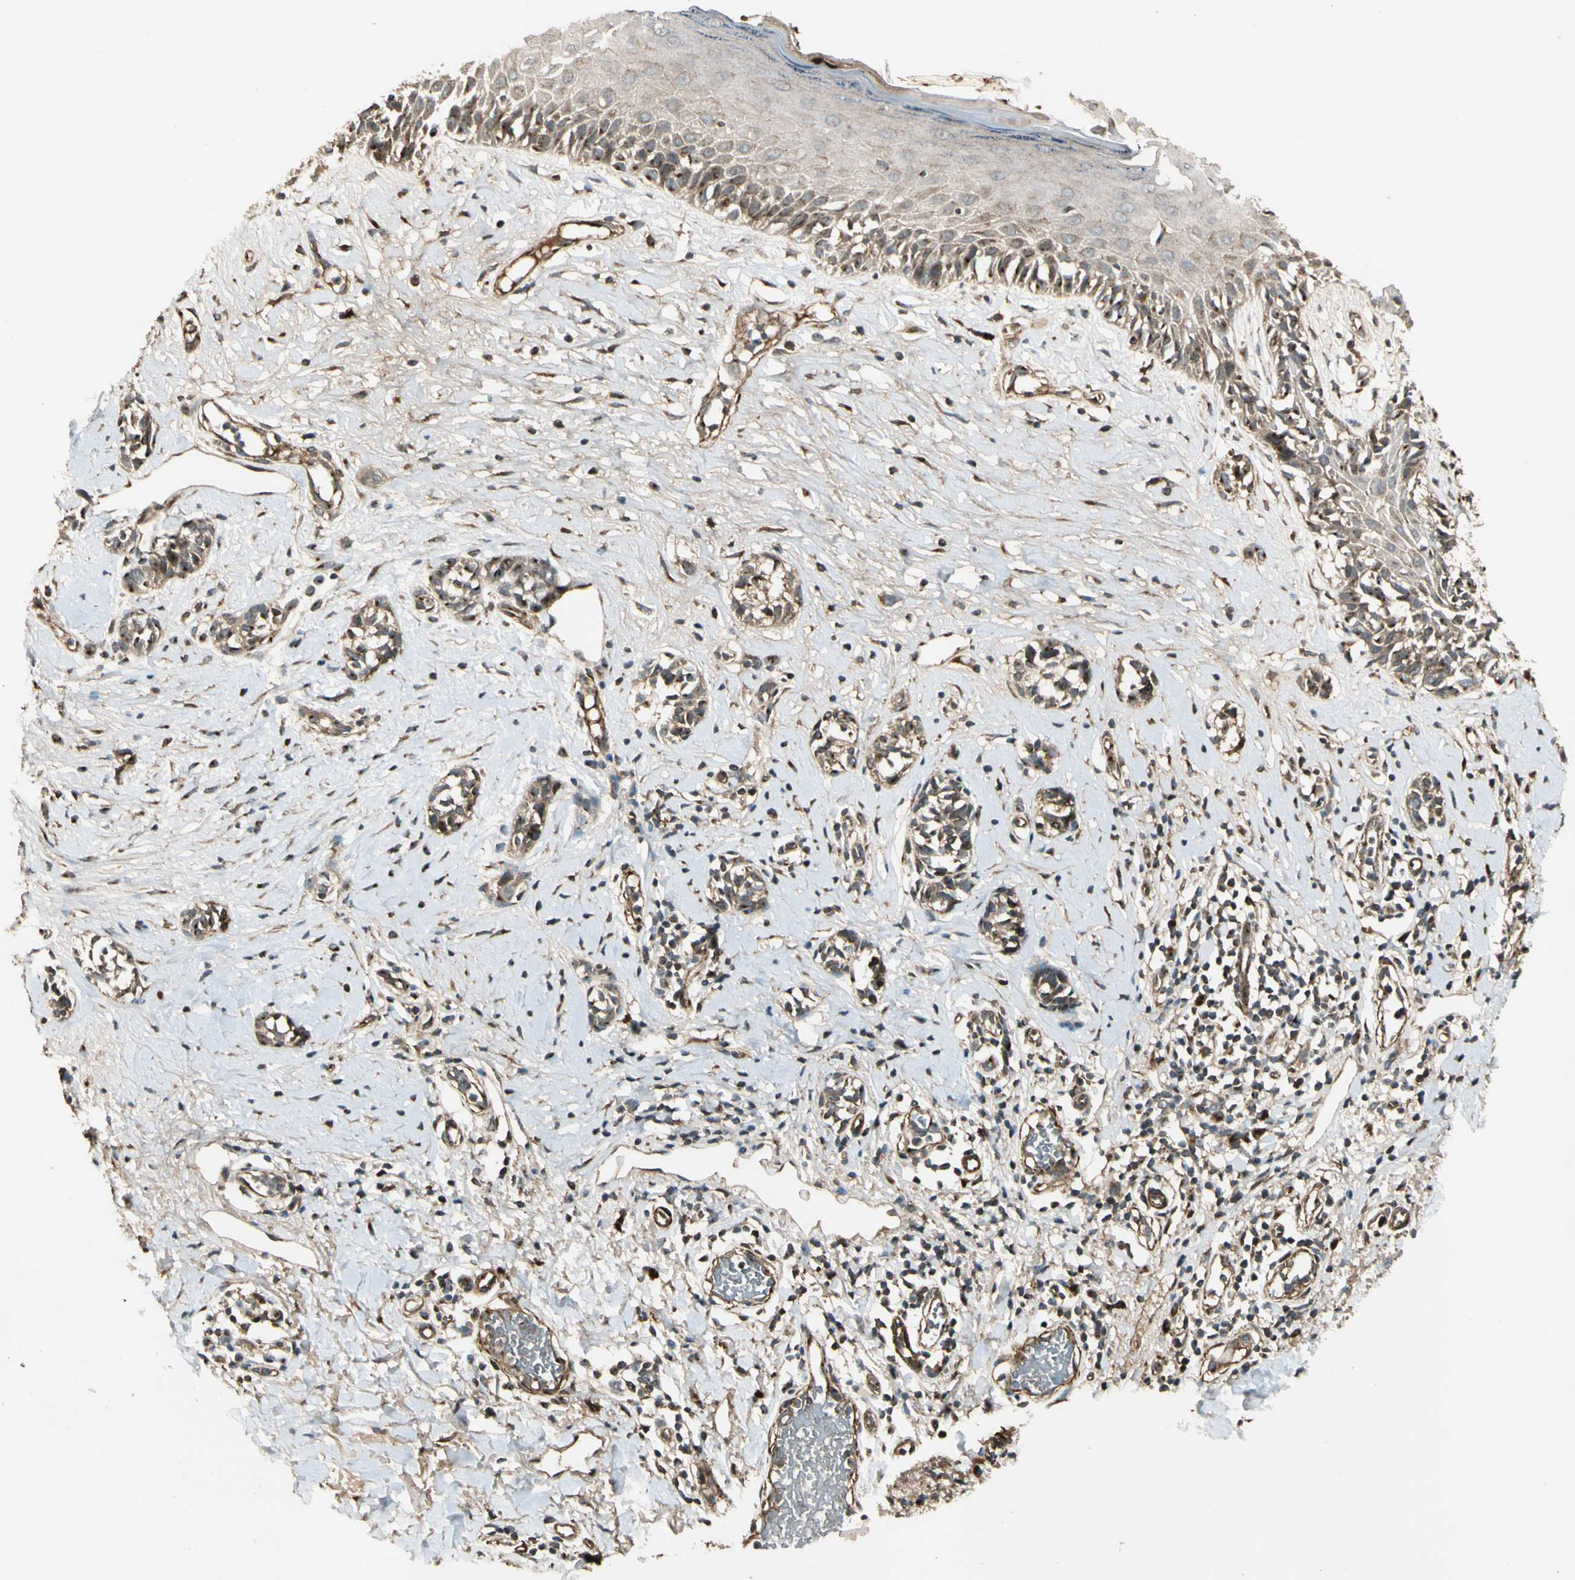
{"staining": {"intensity": "moderate", "quantity": ">75%", "location": "cytoplasmic/membranous"}, "tissue": "melanoma", "cell_type": "Tumor cells", "image_type": "cancer", "snomed": [{"axis": "morphology", "description": "Malignant melanoma, NOS"}, {"axis": "topography", "description": "Skin"}], "caption": "Protein staining demonstrates moderate cytoplasmic/membranous expression in about >75% of tumor cells in melanoma.", "gene": "GCK", "patient": {"sex": "male", "age": 64}}